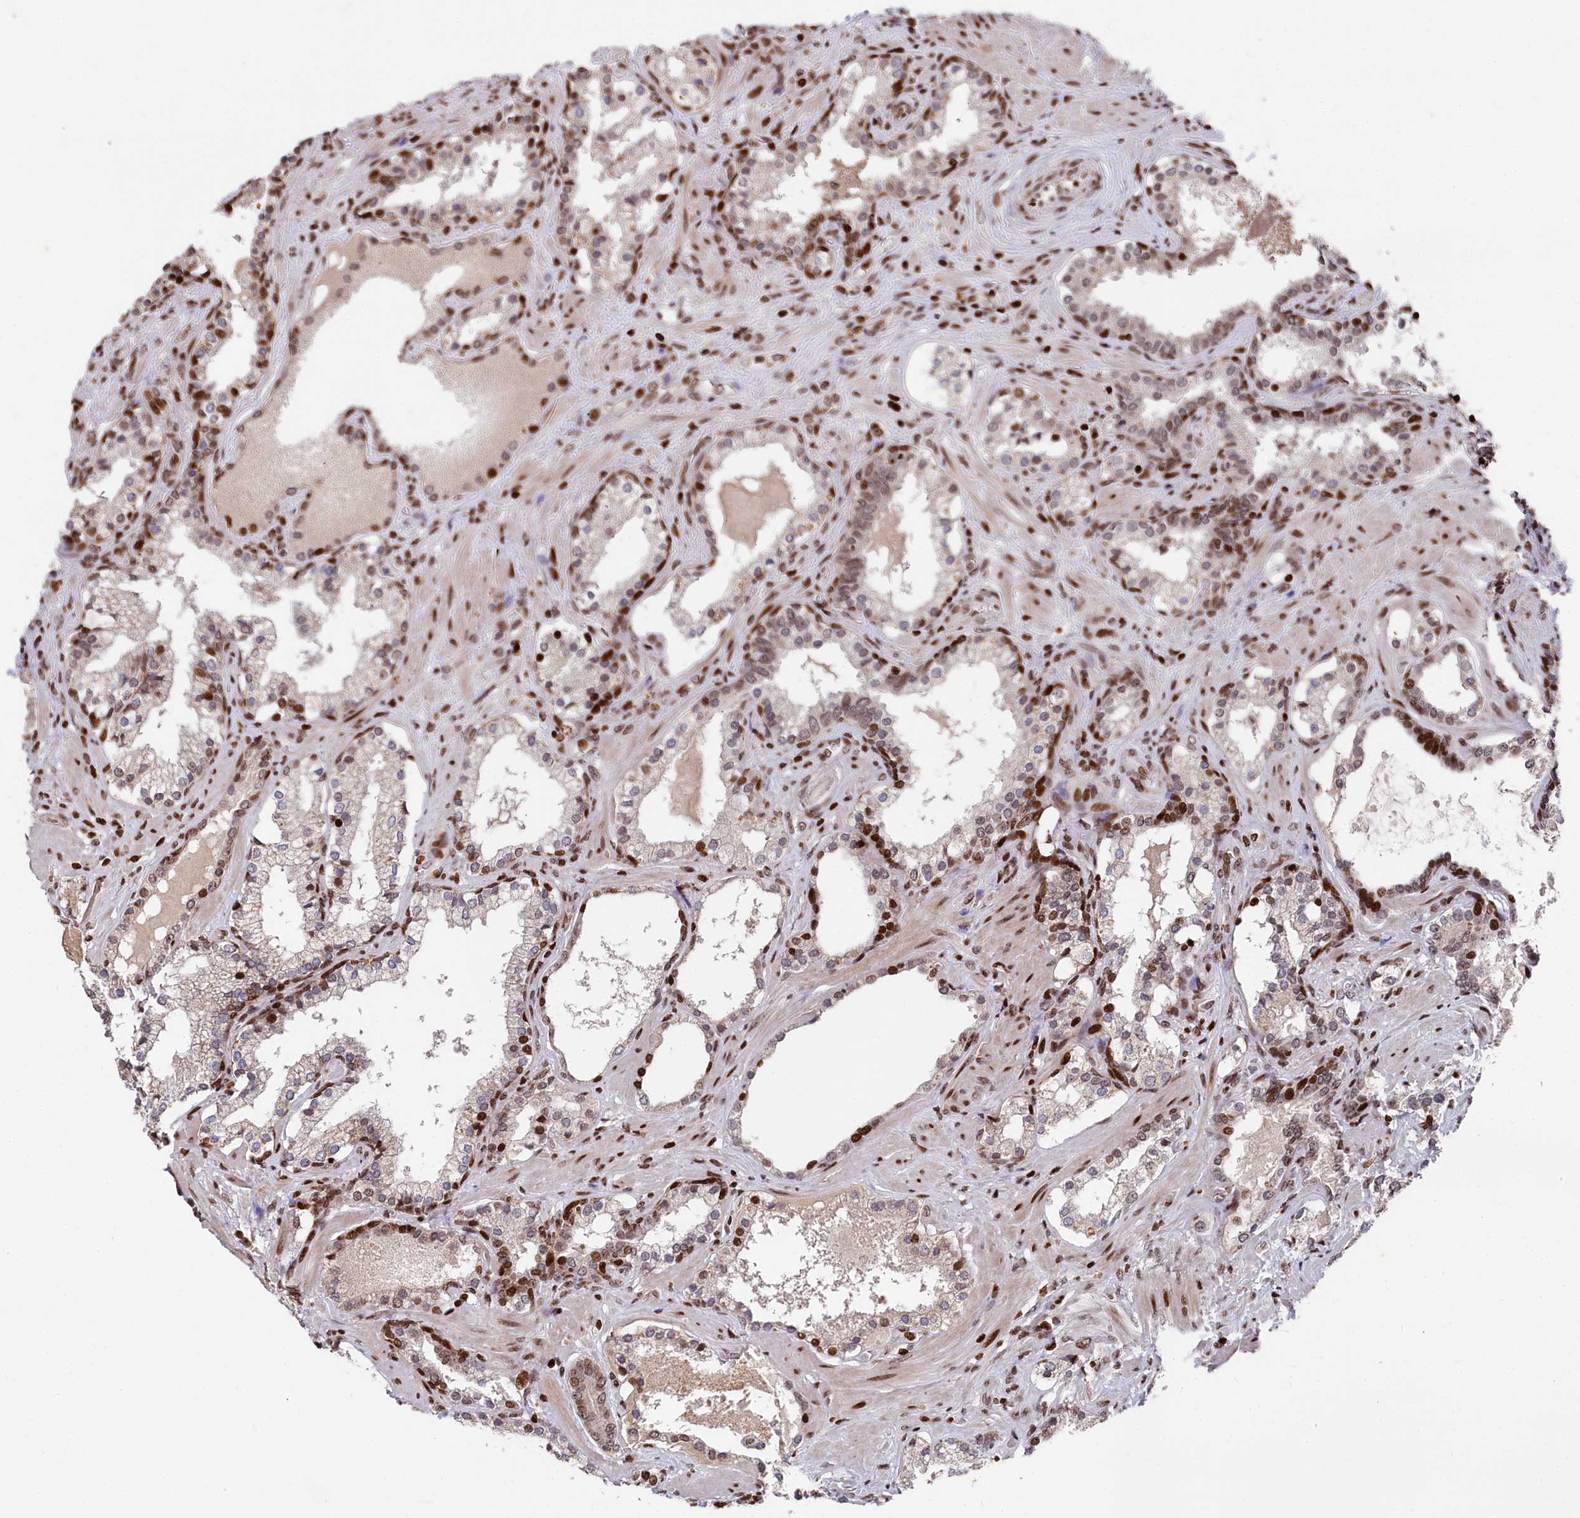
{"staining": {"intensity": "strong", "quantity": "<25%", "location": "nuclear"}, "tissue": "prostate cancer", "cell_type": "Tumor cells", "image_type": "cancer", "snomed": [{"axis": "morphology", "description": "Adenocarcinoma, High grade"}, {"axis": "topography", "description": "Prostate"}], "caption": "Human prostate cancer stained for a protein (brown) displays strong nuclear positive positivity in about <25% of tumor cells.", "gene": "MCF2L2", "patient": {"sex": "male", "age": 58}}